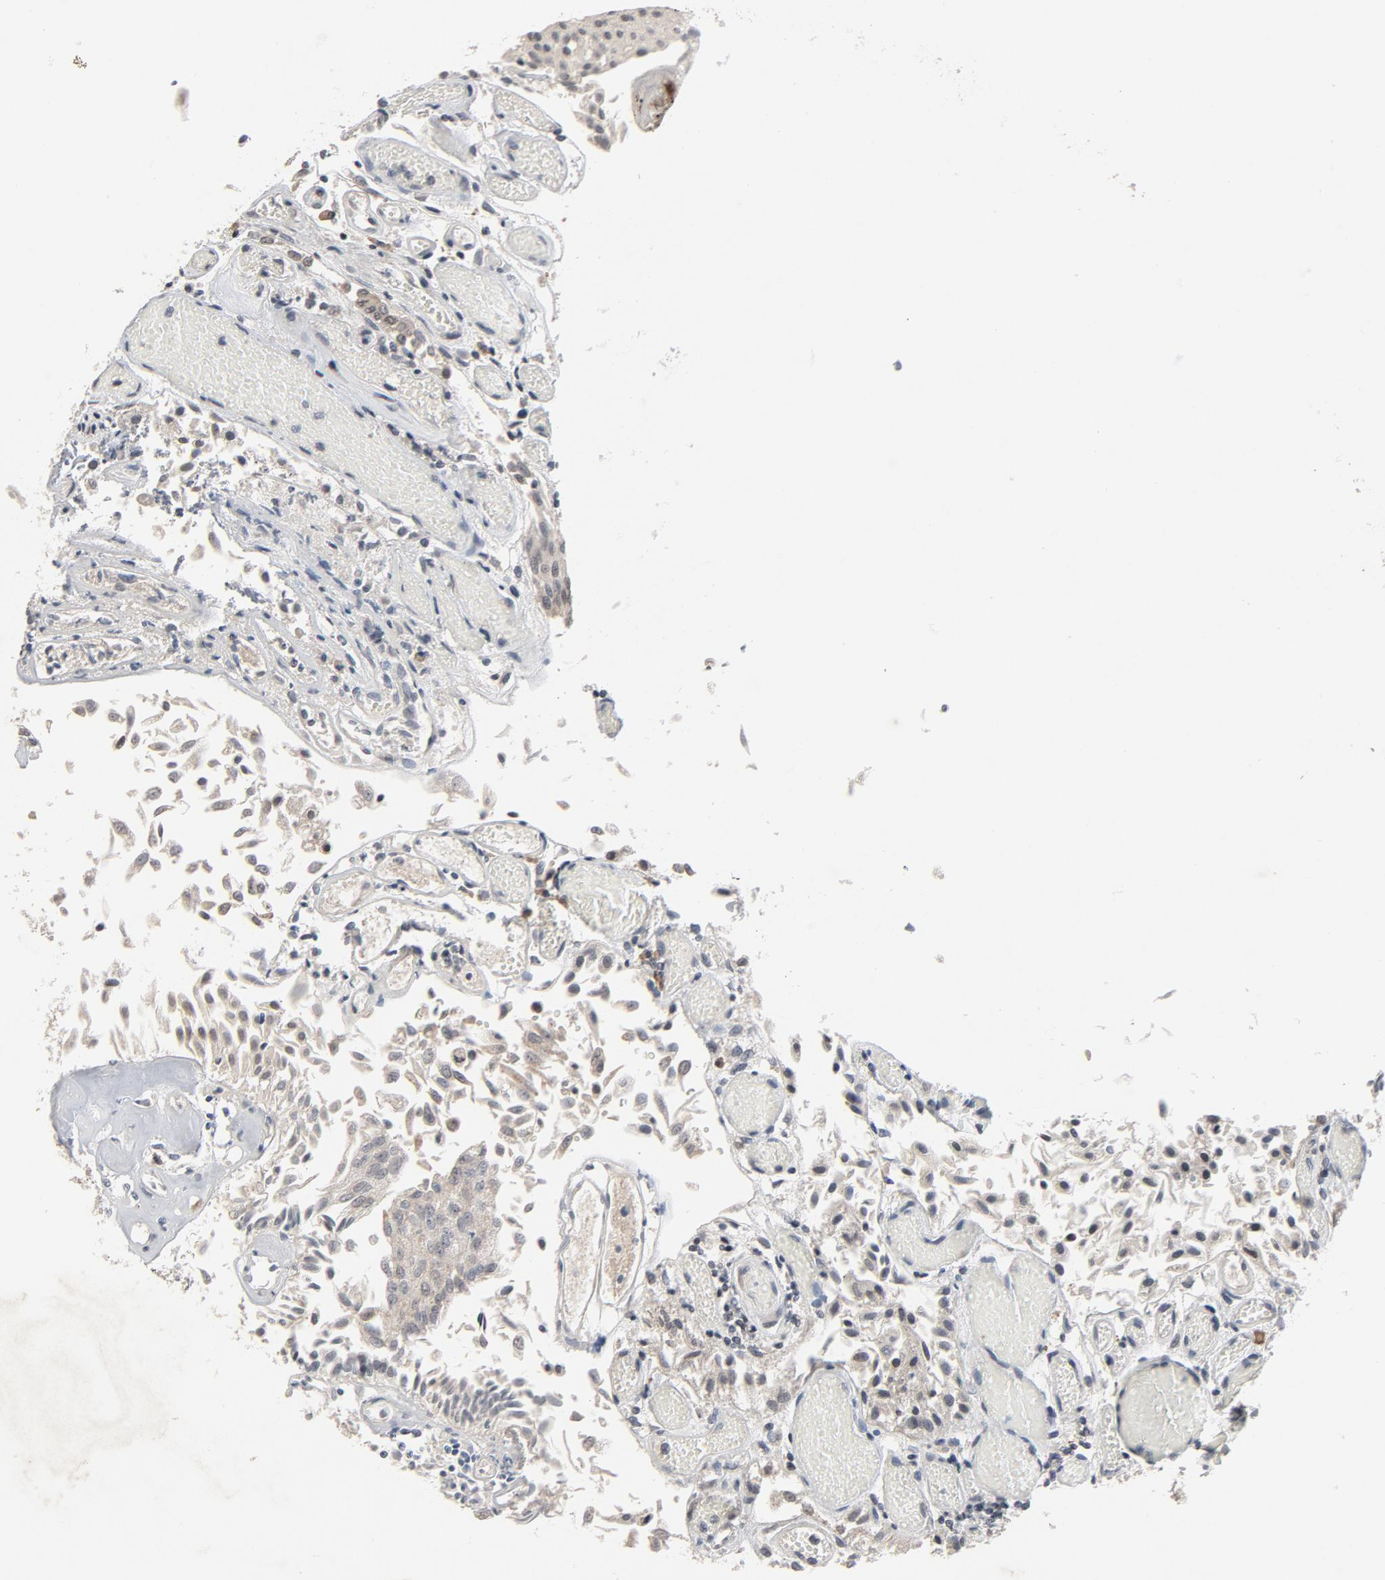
{"staining": {"intensity": "negative", "quantity": "none", "location": "none"}, "tissue": "urothelial cancer", "cell_type": "Tumor cells", "image_type": "cancer", "snomed": [{"axis": "morphology", "description": "Urothelial carcinoma, Low grade"}, {"axis": "topography", "description": "Urinary bladder"}], "caption": "Photomicrograph shows no significant protein staining in tumor cells of urothelial carcinoma (low-grade).", "gene": "MT3", "patient": {"sex": "male", "age": 86}}